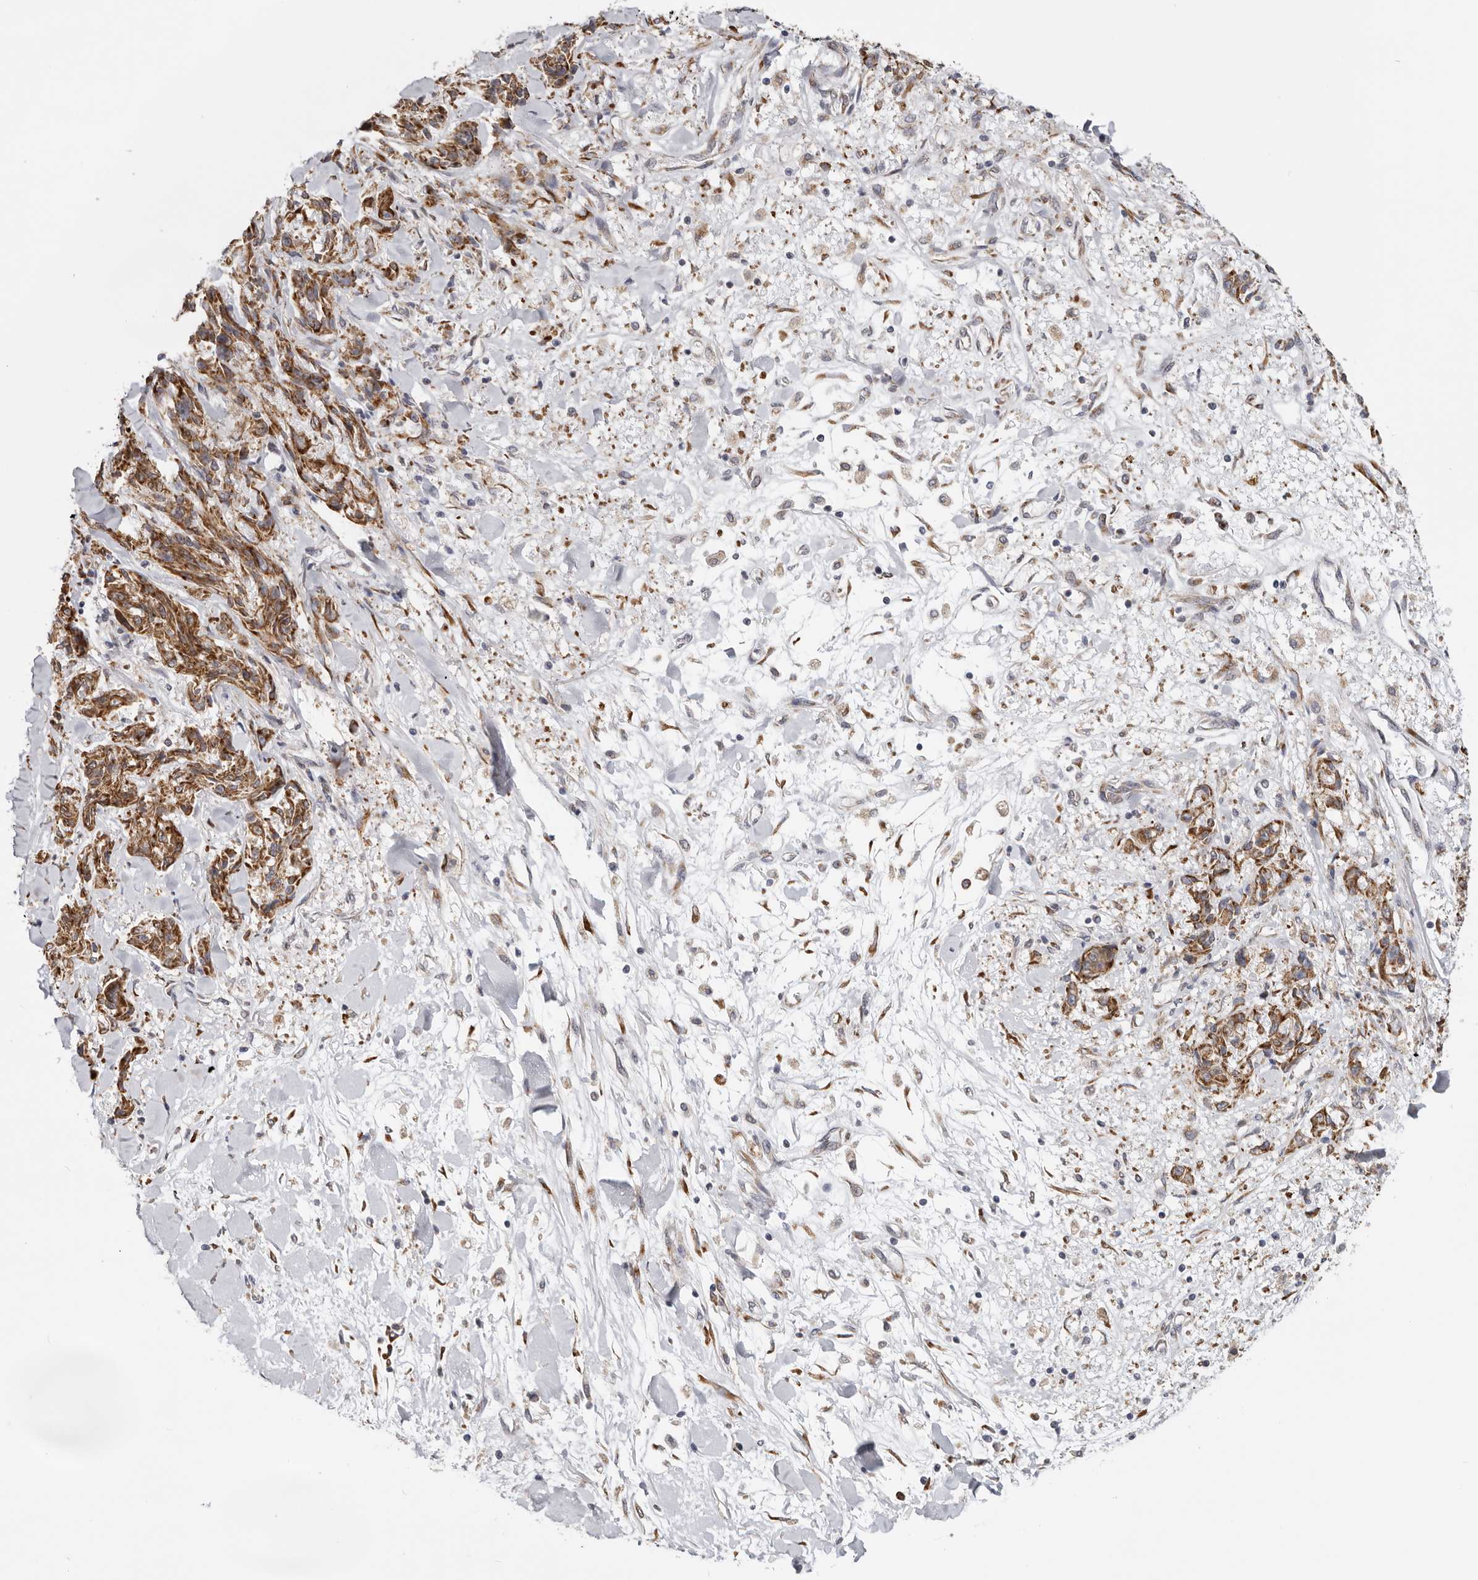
{"staining": {"intensity": "moderate", "quantity": ">75%", "location": "cytoplasmic/membranous"}, "tissue": "melanoma", "cell_type": "Tumor cells", "image_type": "cancer", "snomed": [{"axis": "morphology", "description": "Malignant melanoma, NOS"}, {"axis": "topography", "description": "Skin"}], "caption": "Melanoma stained with a protein marker shows moderate staining in tumor cells.", "gene": "IL32", "patient": {"sex": "male", "age": 53}}